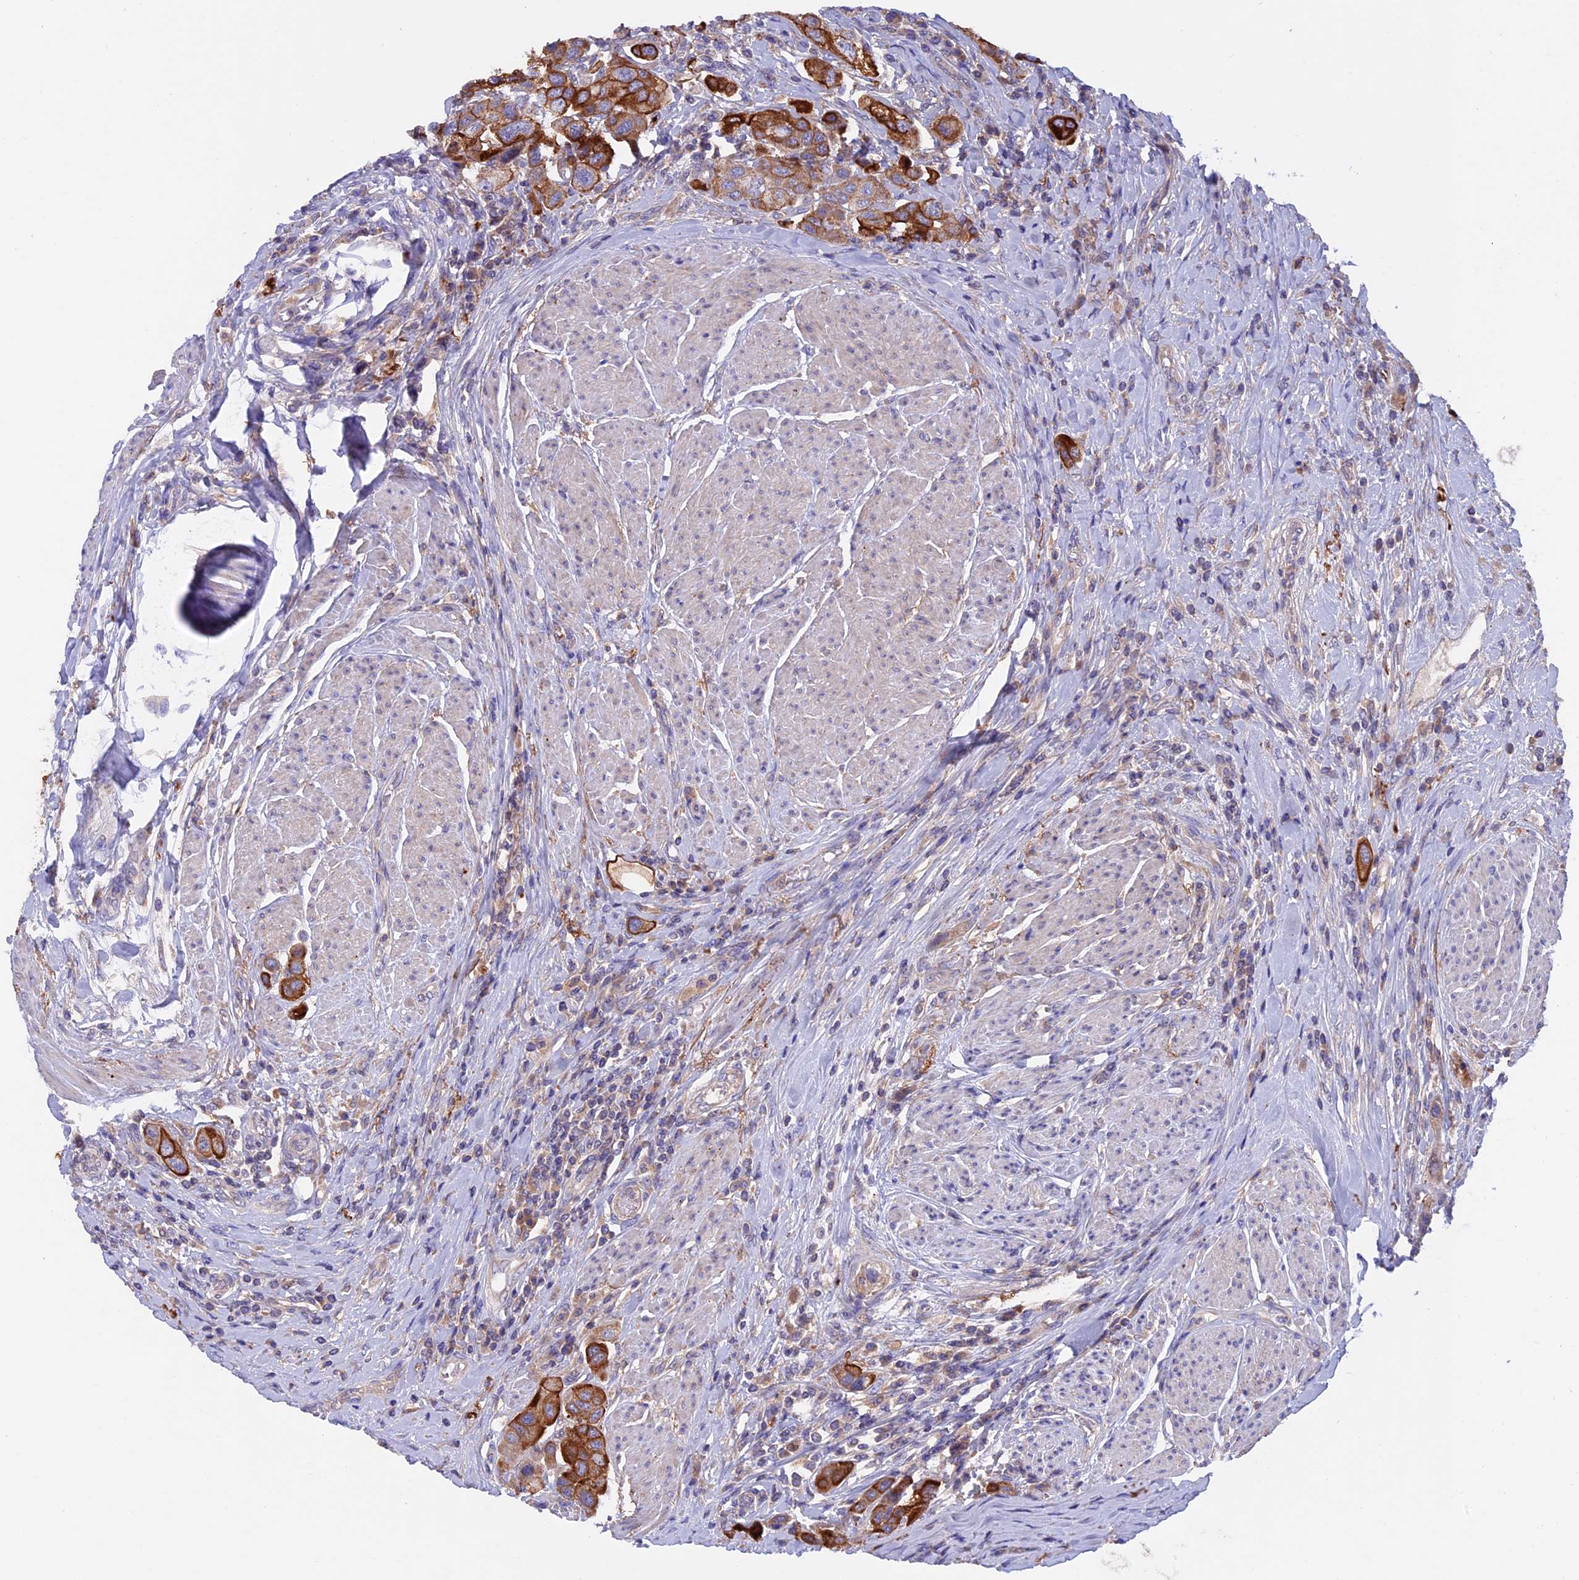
{"staining": {"intensity": "strong", "quantity": ">75%", "location": "cytoplasmic/membranous"}, "tissue": "urothelial cancer", "cell_type": "Tumor cells", "image_type": "cancer", "snomed": [{"axis": "morphology", "description": "Urothelial carcinoma, High grade"}, {"axis": "topography", "description": "Urinary bladder"}], "caption": "Approximately >75% of tumor cells in urothelial cancer reveal strong cytoplasmic/membranous protein staining as visualized by brown immunohistochemical staining.", "gene": "PTPN9", "patient": {"sex": "male", "age": 50}}